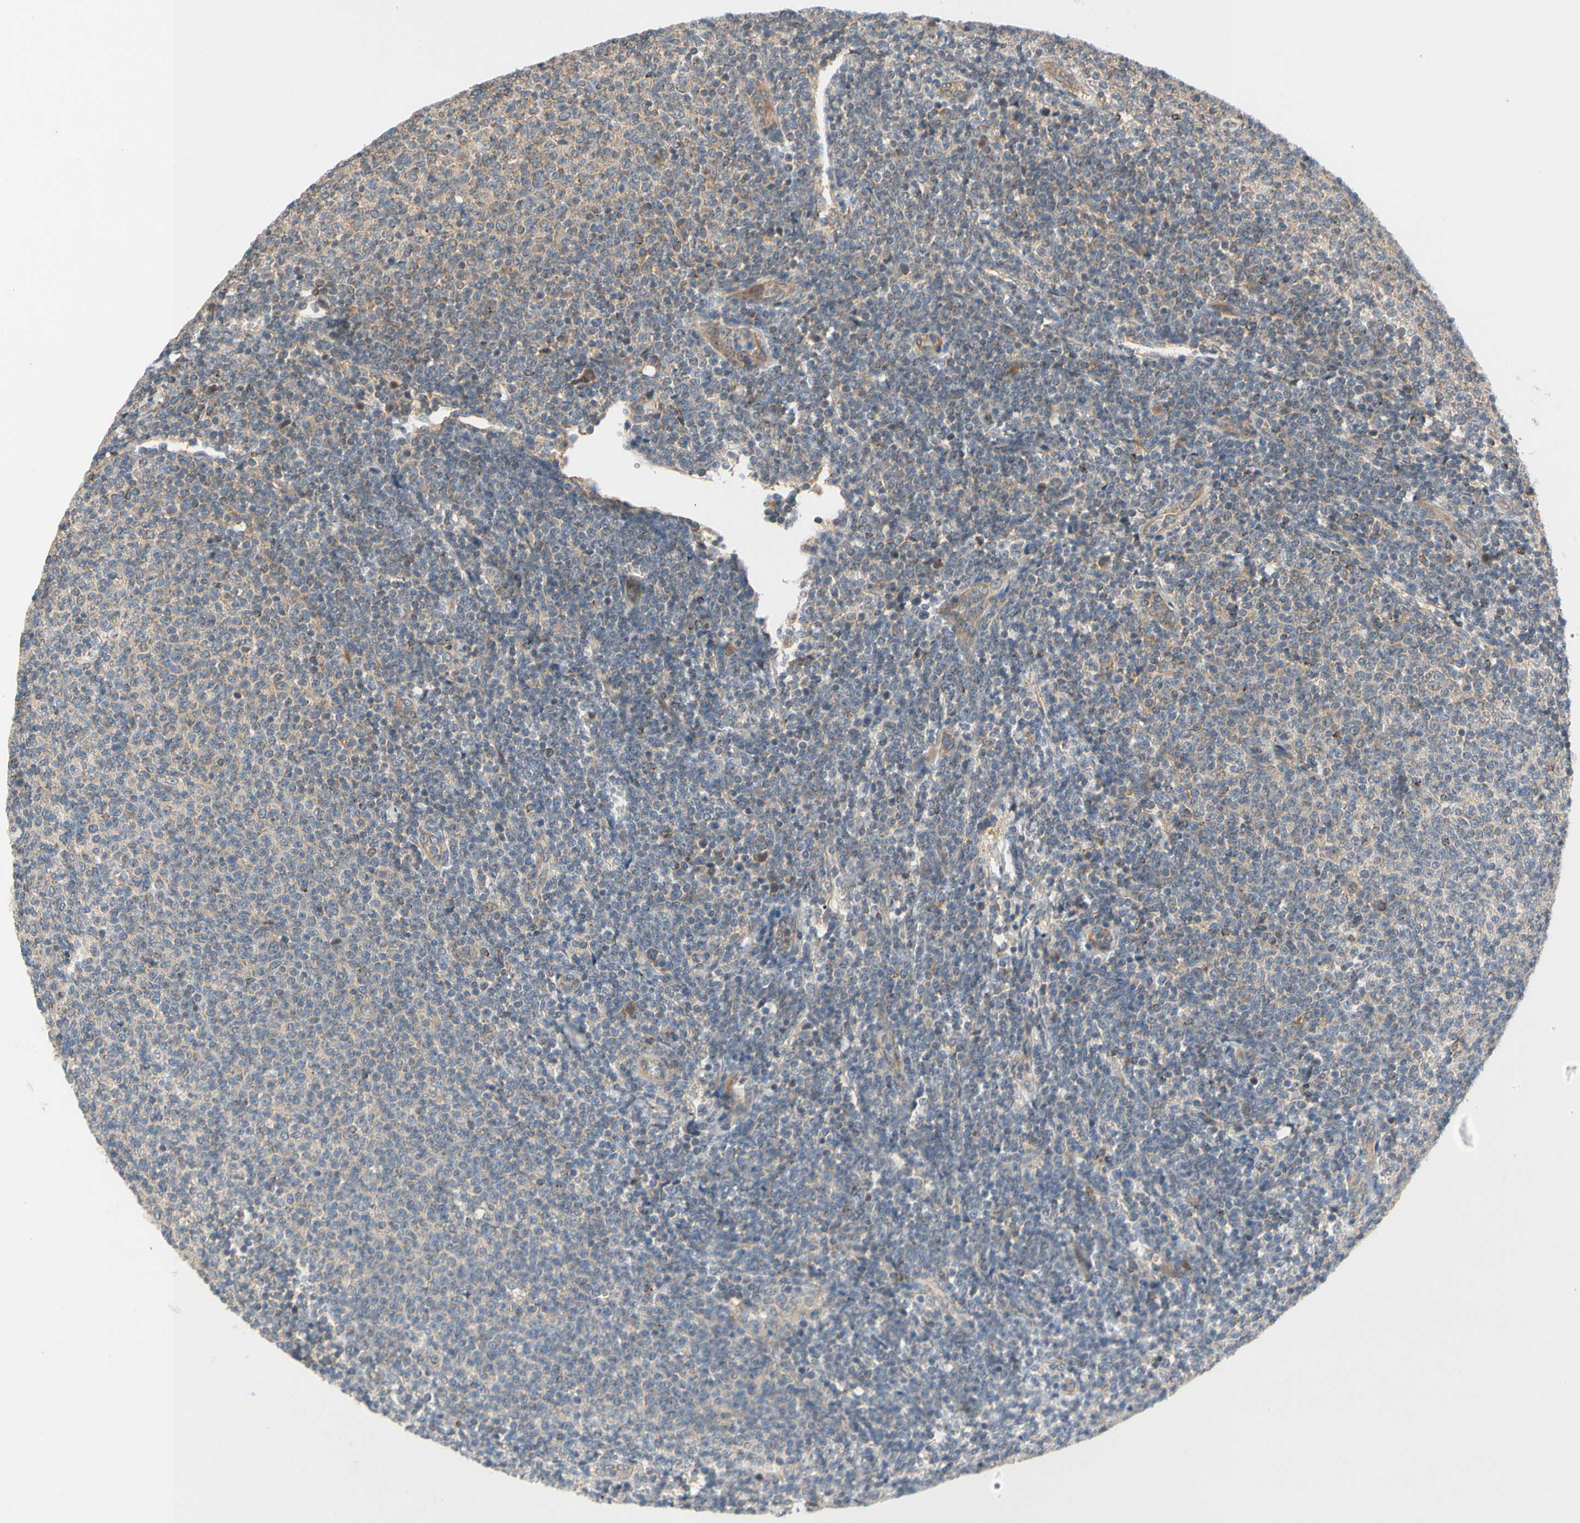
{"staining": {"intensity": "weak", "quantity": "25%-75%", "location": "cytoplasmic/membranous"}, "tissue": "lymphoma", "cell_type": "Tumor cells", "image_type": "cancer", "snomed": [{"axis": "morphology", "description": "Malignant lymphoma, non-Hodgkin's type, Low grade"}, {"axis": "topography", "description": "Lymph node"}], "caption": "Immunohistochemical staining of lymphoma displays weak cytoplasmic/membranous protein staining in approximately 25%-75% of tumor cells. (brown staining indicates protein expression, while blue staining denotes nuclei).", "gene": "MBTPS2", "patient": {"sex": "male", "age": 66}}